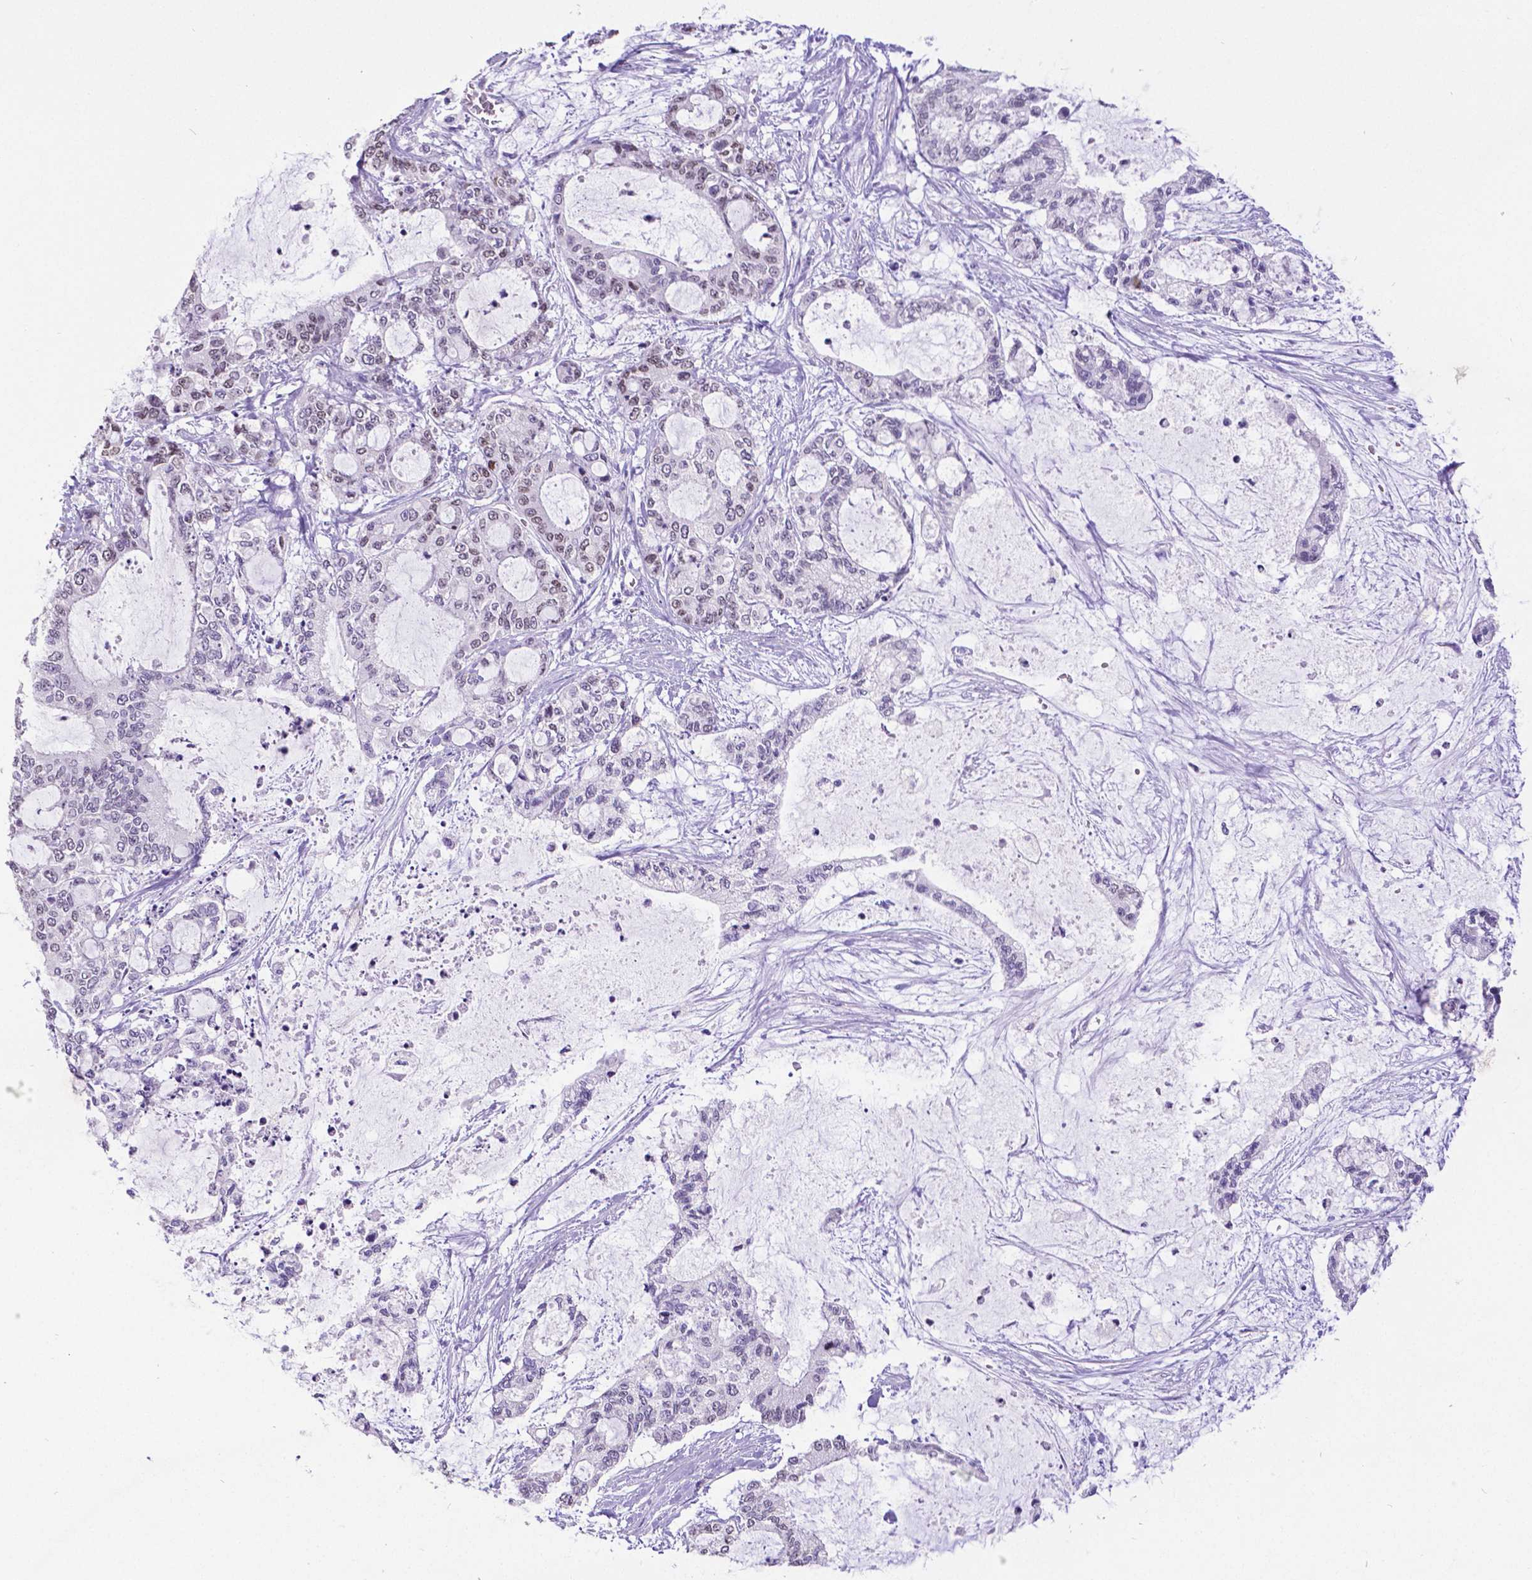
{"staining": {"intensity": "weak", "quantity": "25%-75%", "location": "nuclear"}, "tissue": "liver cancer", "cell_type": "Tumor cells", "image_type": "cancer", "snomed": [{"axis": "morphology", "description": "Normal tissue, NOS"}, {"axis": "morphology", "description": "Cholangiocarcinoma"}, {"axis": "topography", "description": "Liver"}, {"axis": "topography", "description": "Peripheral nerve tissue"}], "caption": "Brown immunohistochemical staining in liver cancer shows weak nuclear expression in about 25%-75% of tumor cells.", "gene": "SATB2", "patient": {"sex": "female", "age": 73}}